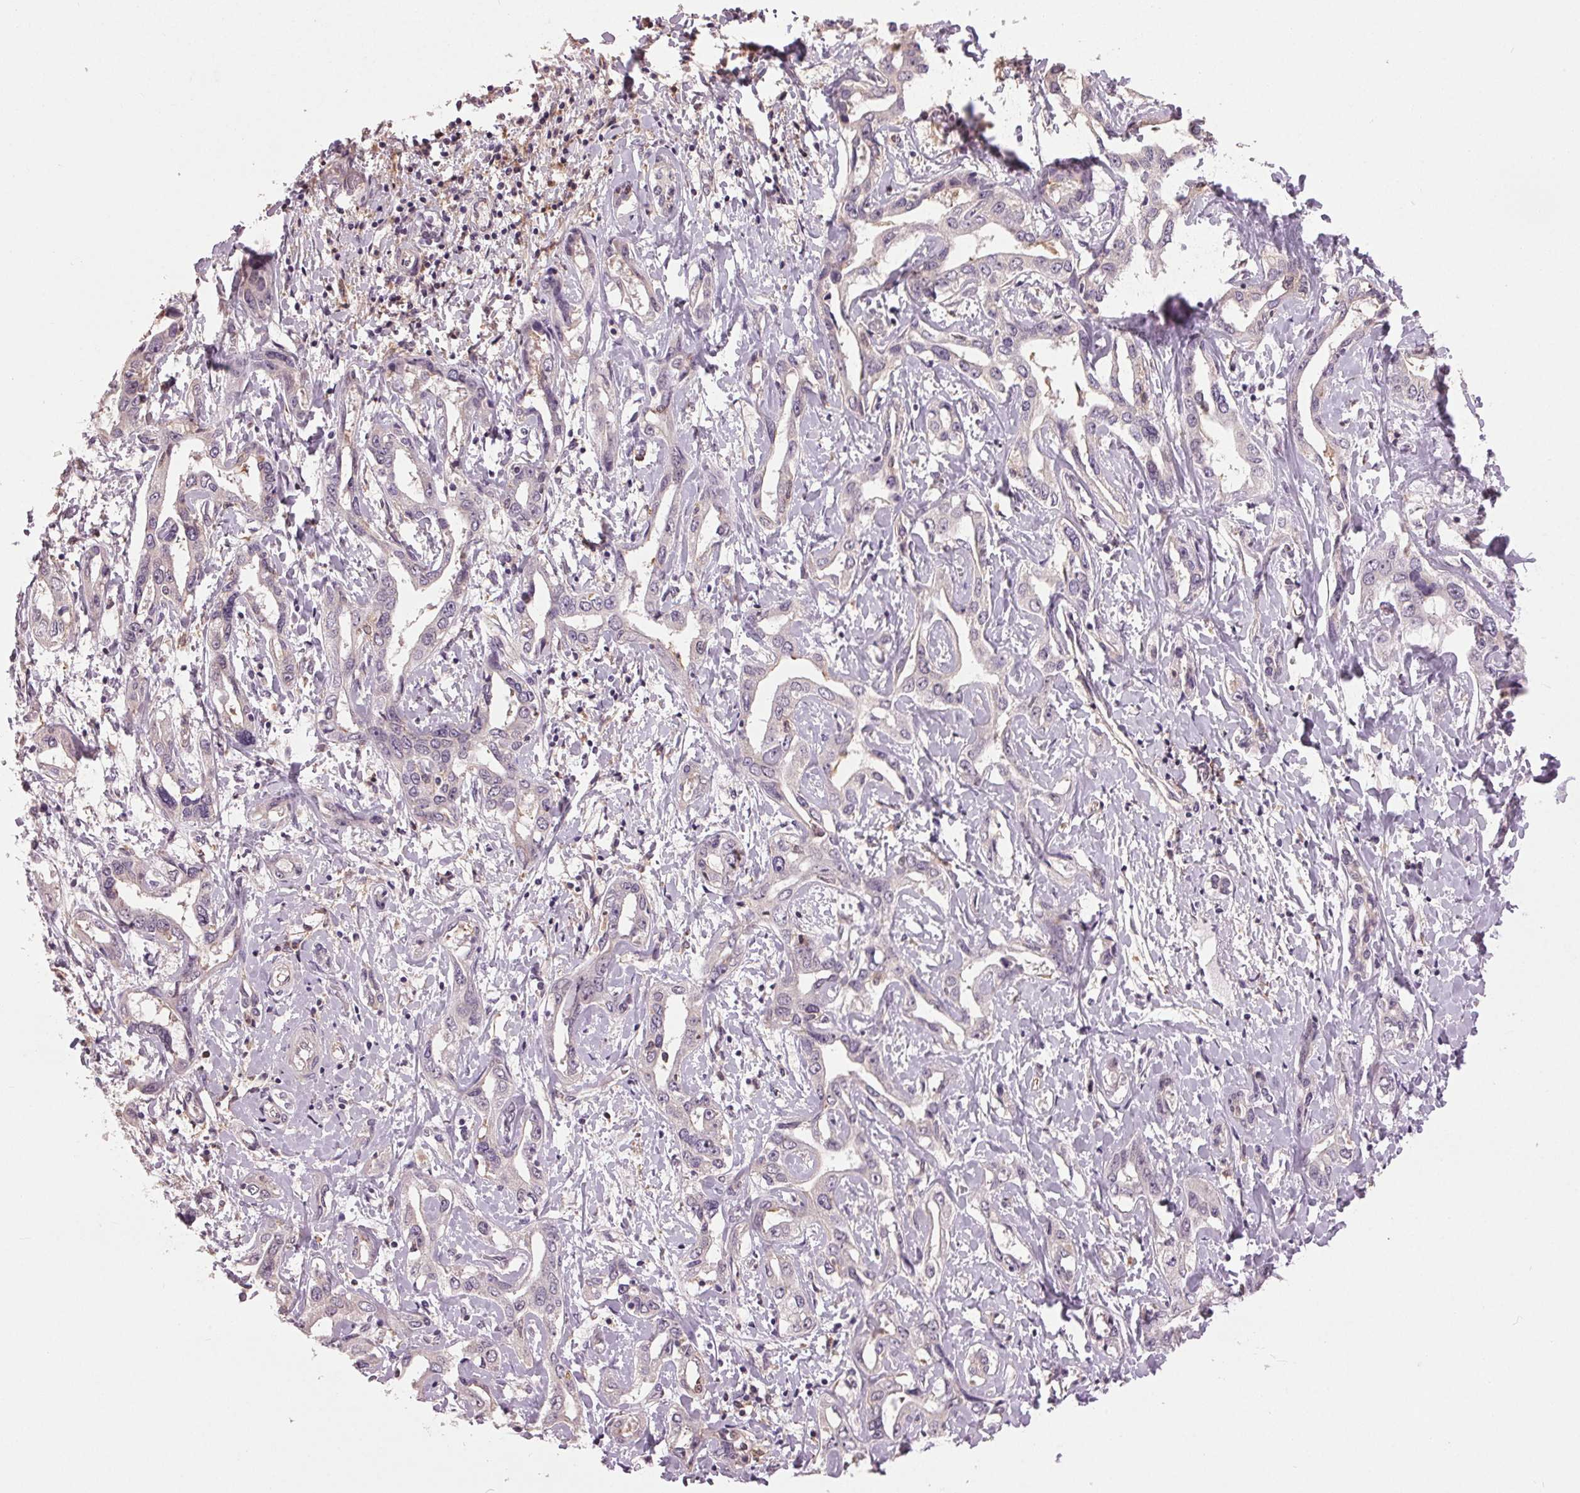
{"staining": {"intensity": "negative", "quantity": "none", "location": "none"}, "tissue": "liver cancer", "cell_type": "Tumor cells", "image_type": "cancer", "snomed": [{"axis": "morphology", "description": "Cholangiocarcinoma"}, {"axis": "topography", "description": "Liver"}], "caption": "Immunohistochemistry photomicrograph of neoplastic tissue: cholangiocarcinoma (liver) stained with DAB exhibits no significant protein staining in tumor cells.", "gene": "BSDC1", "patient": {"sex": "male", "age": 59}}